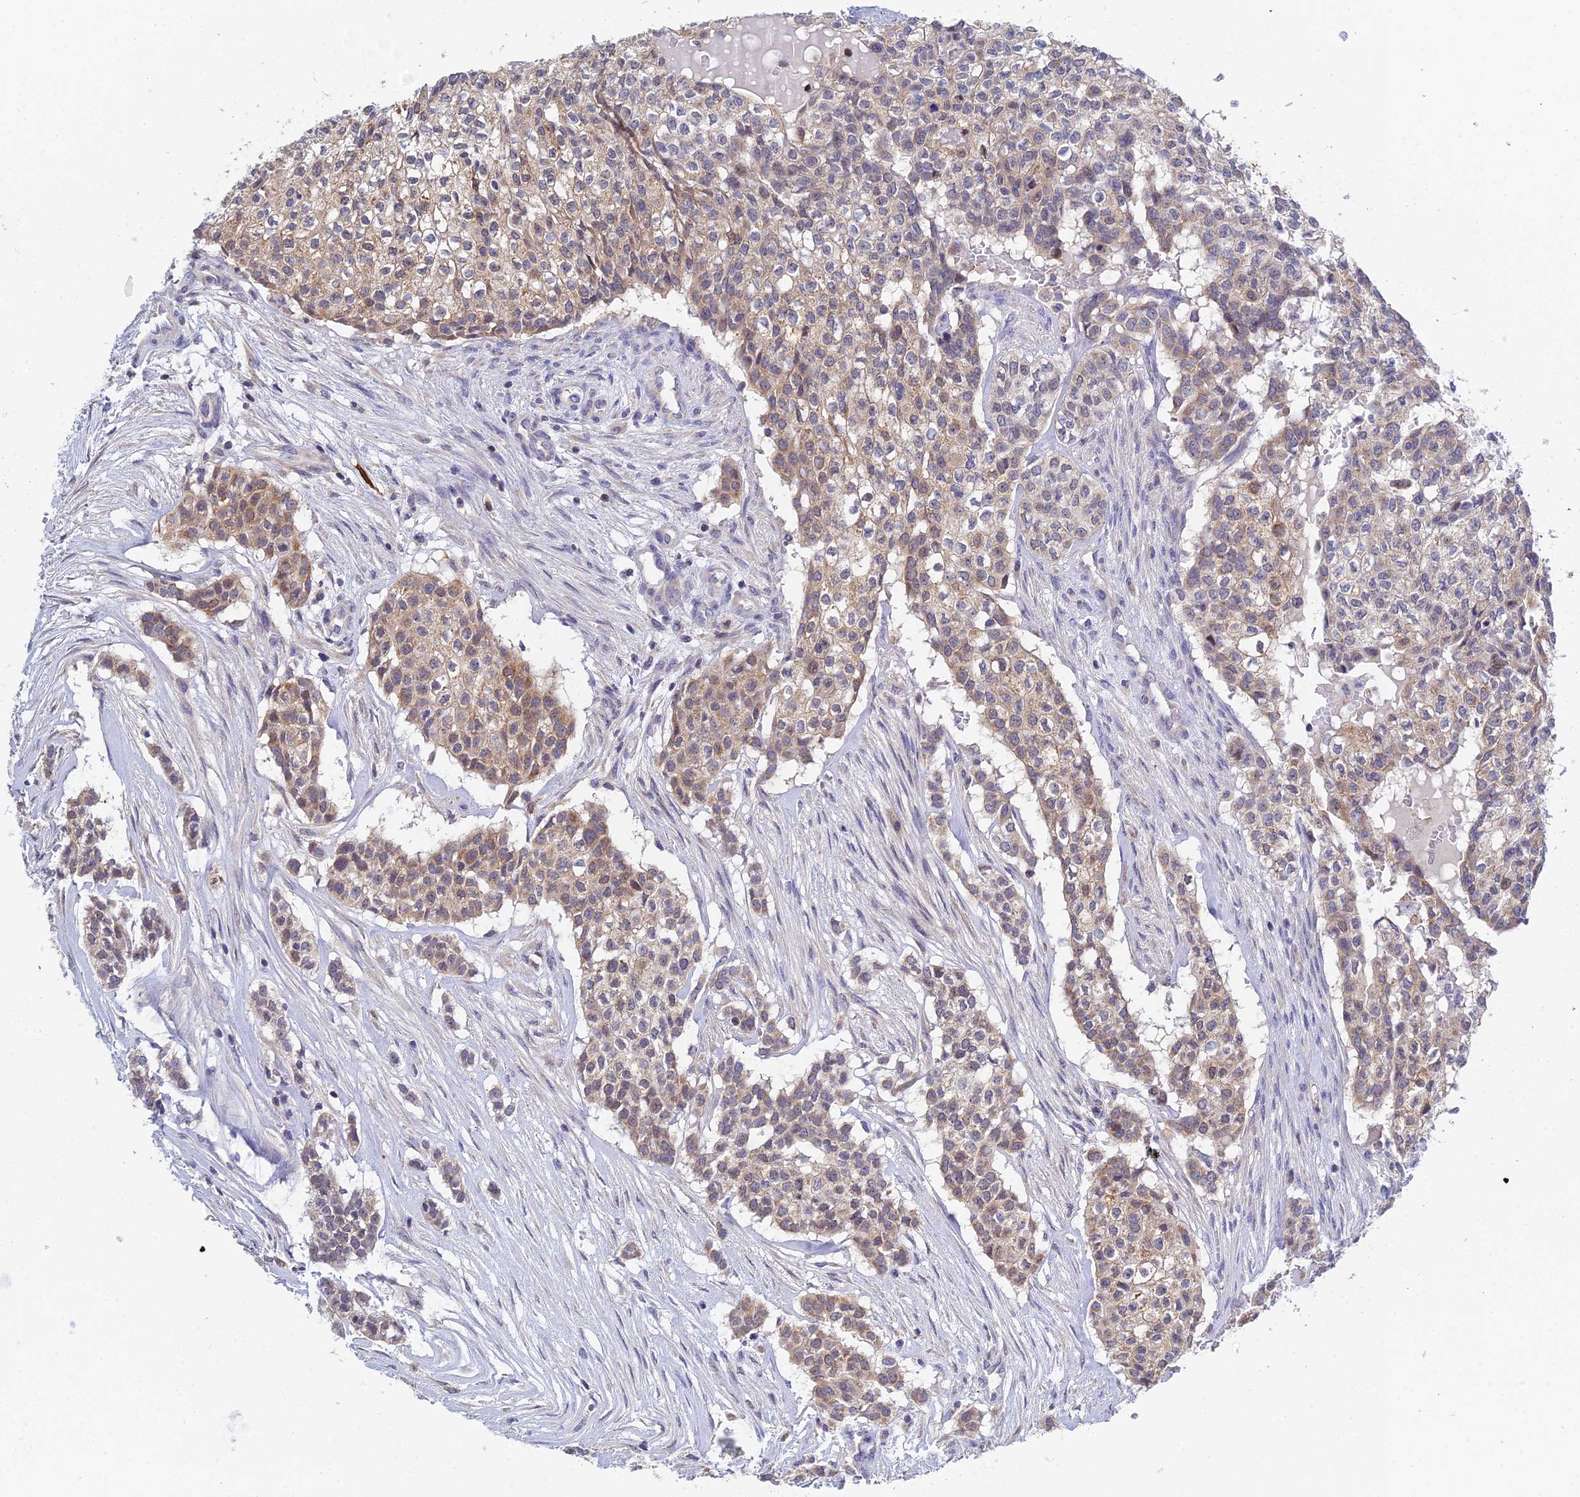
{"staining": {"intensity": "weak", "quantity": ">75%", "location": "cytoplasmic/membranous"}, "tissue": "head and neck cancer", "cell_type": "Tumor cells", "image_type": "cancer", "snomed": [{"axis": "morphology", "description": "Adenocarcinoma, NOS"}, {"axis": "topography", "description": "Head-Neck"}], "caption": "Human head and neck adenocarcinoma stained with a protein marker displays weak staining in tumor cells.", "gene": "ELOA2", "patient": {"sex": "male", "age": 81}}